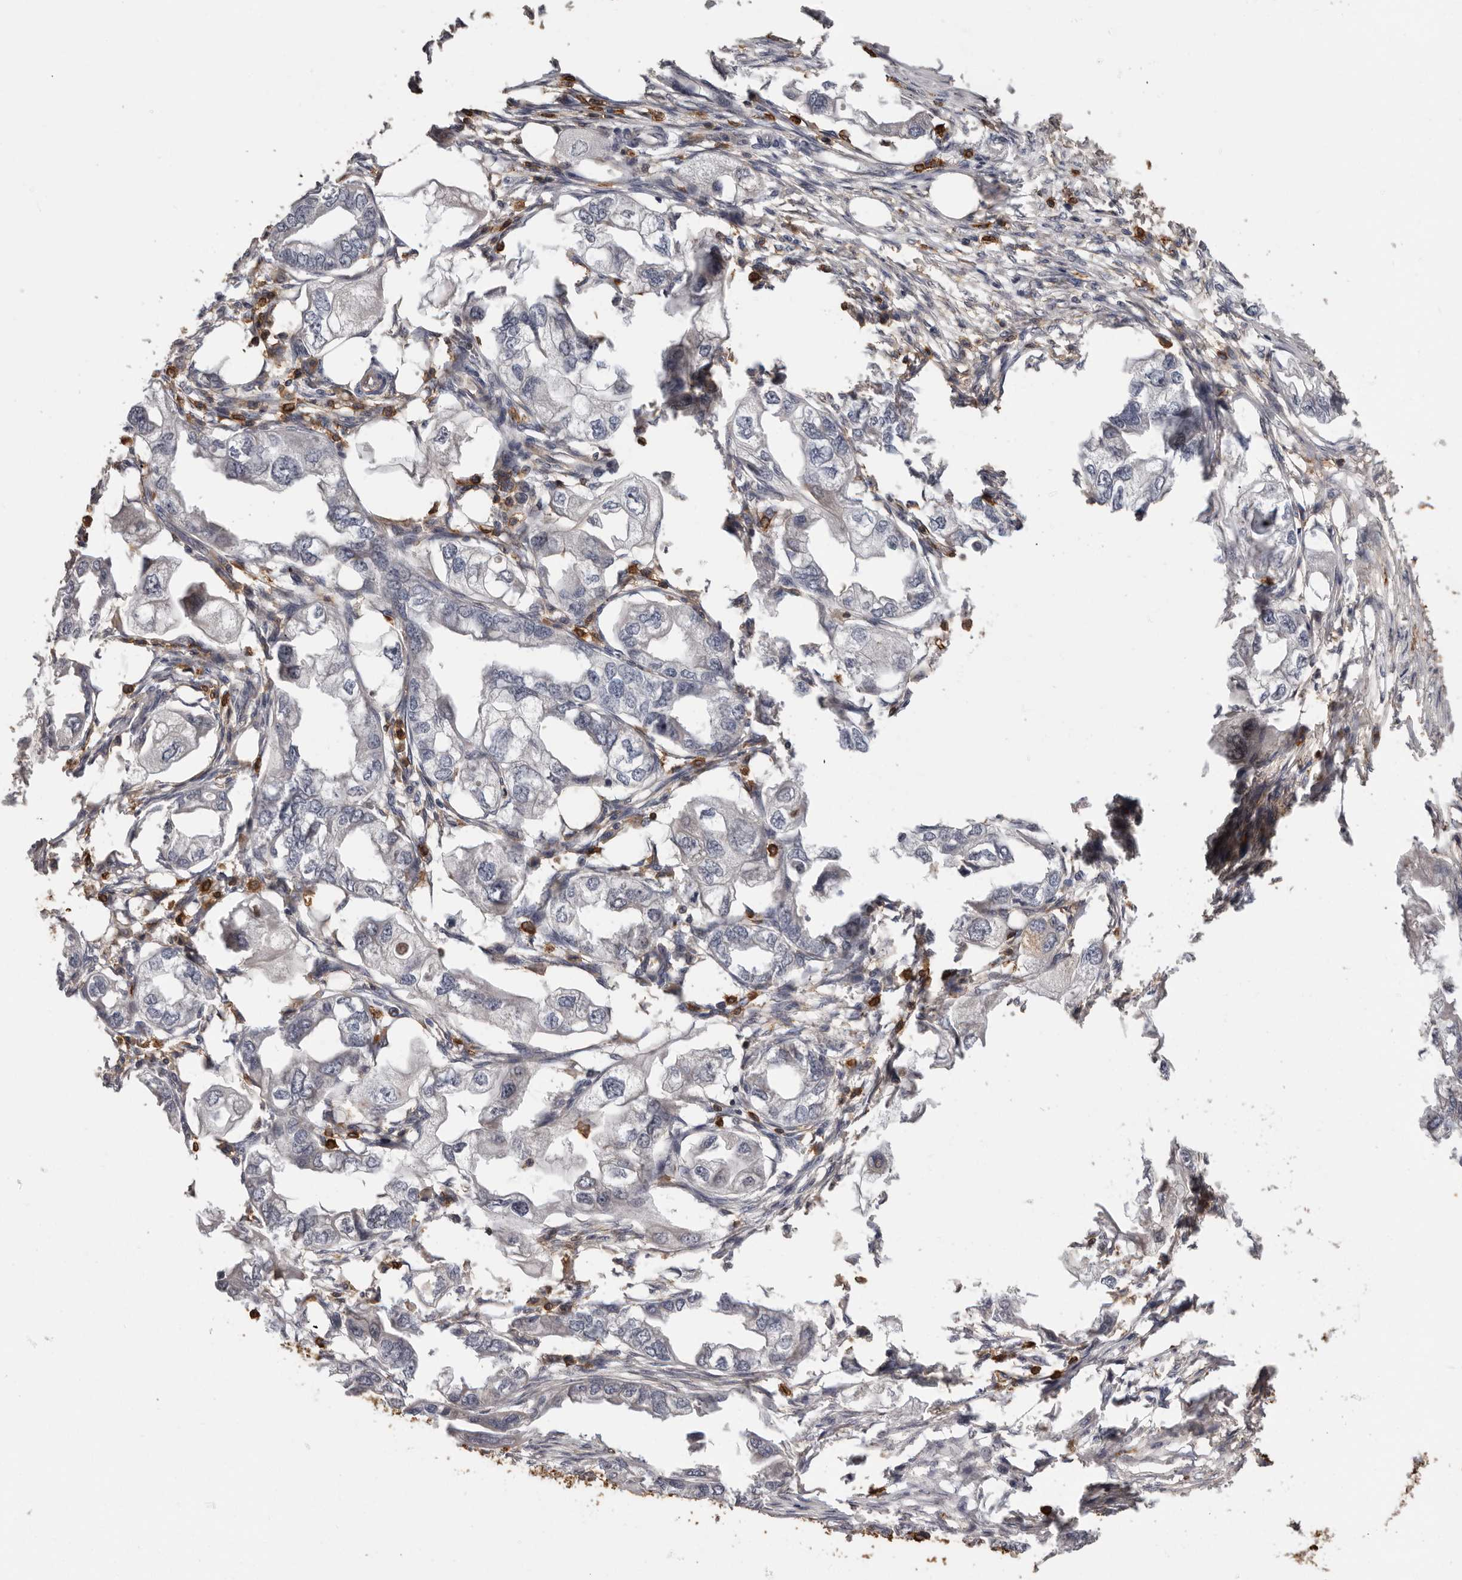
{"staining": {"intensity": "negative", "quantity": "none", "location": "none"}, "tissue": "endometrial cancer", "cell_type": "Tumor cells", "image_type": "cancer", "snomed": [{"axis": "morphology", "description": "Adenocarcinoma, NOS"}, {"axis": "morphology", "description": "Adenocarcinoma, metastatic, NOS"}, {"axis": "topography", "description": "Adipose tissue"}, {"axis": "topography", "description": "Endometrium"}], "caption": "DAB immunohistochemical staining of endometrial metastatic adenocarcinoma demonstrates no significant expression in tumor cells.", "gene": "PRR12", "patient": {"sex": "female", "age": 67}}